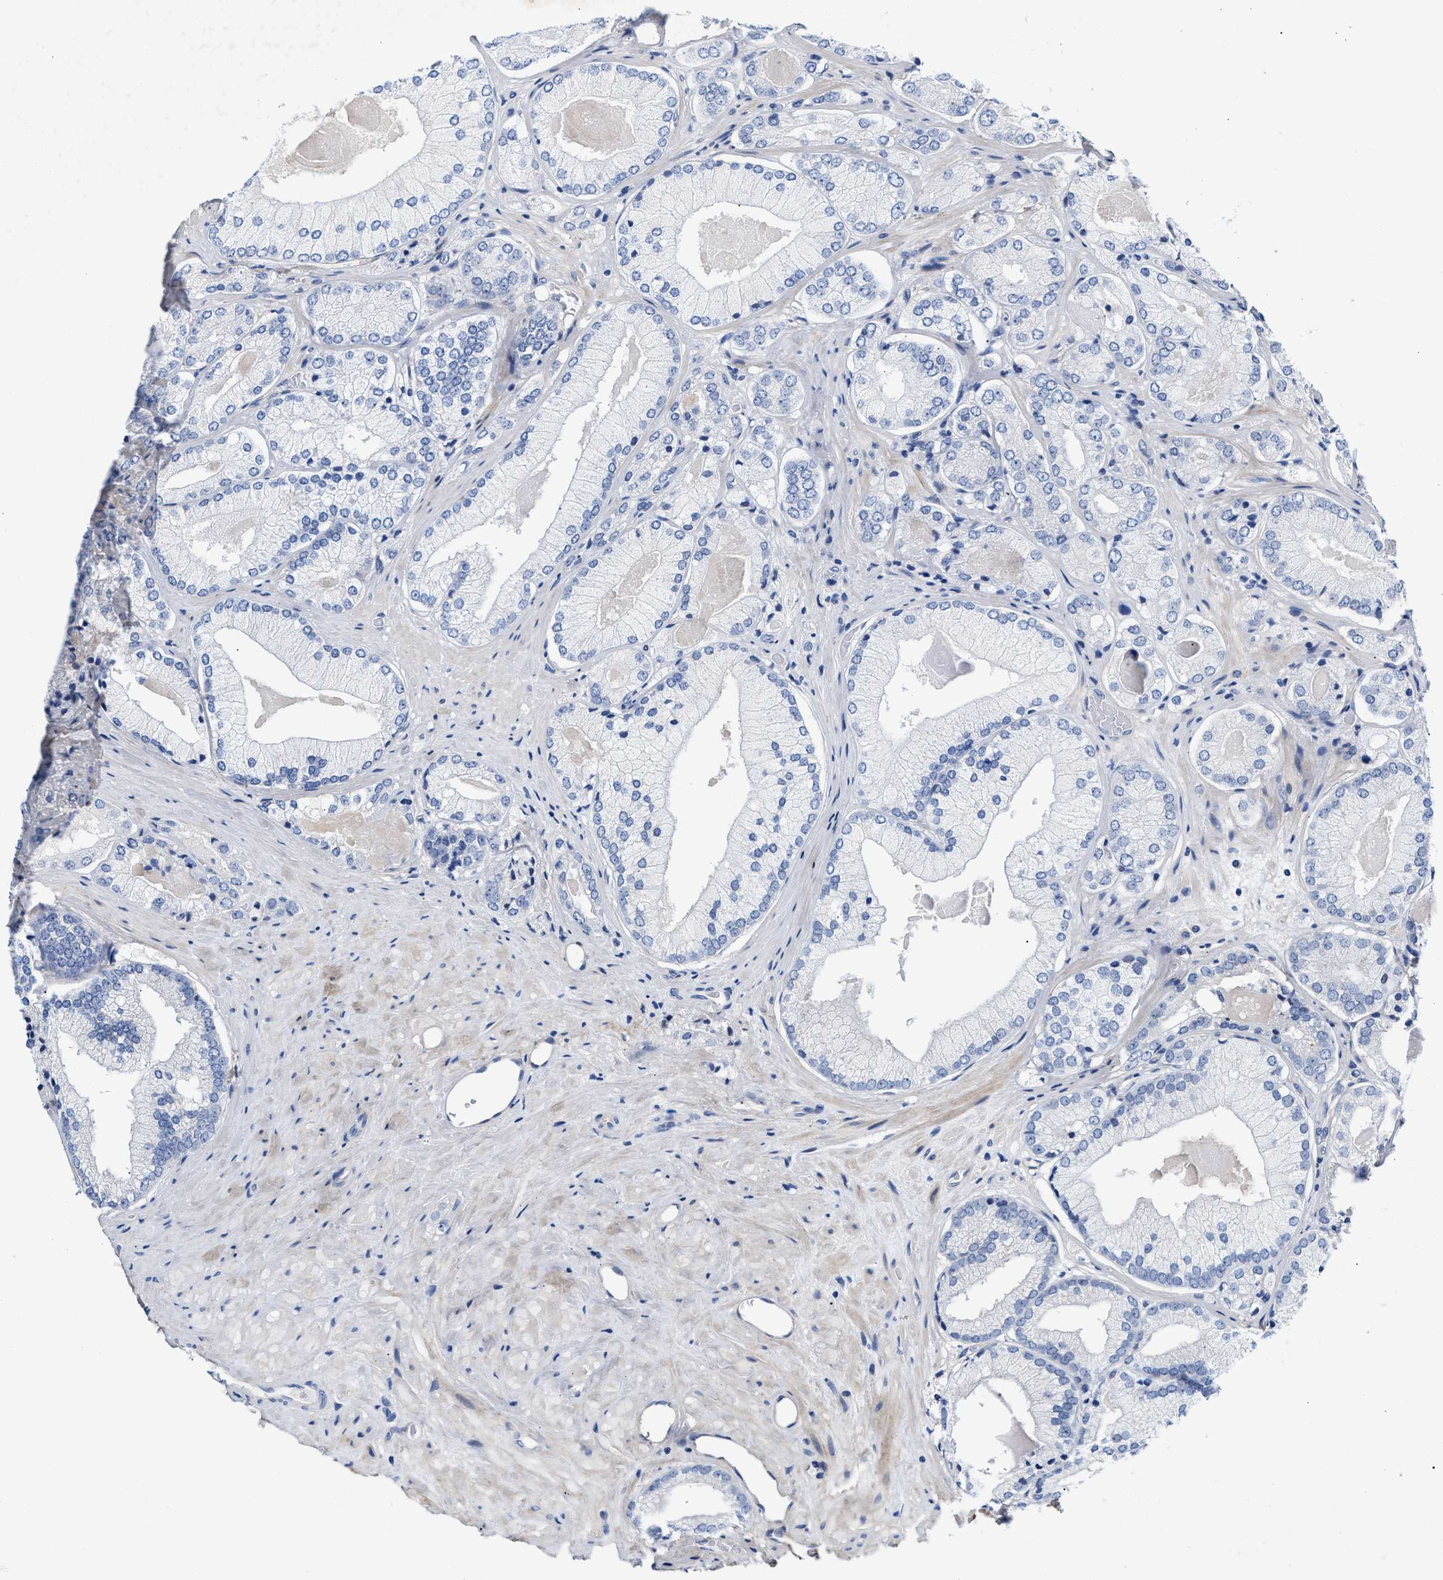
{"staining": {"intensity": "negative", "quantity": "none", "location": "none"}, "tissue": "prostate cancer", "cell_type": "Tumor cells", "image_type": "cancer", "snomed": [{"axis": "morphology", "description": "Adenocarcinoma, Low grade"}, {"axis": "topography", "description": "Prostate"}], "caption": "Immunohistochemistry micrograph of prostate cancer stained for a protein (brown), which shows no positivity in tumor cells.", "gene": "ACTL7B", "patient": {"sex": "male", "age": 65}}